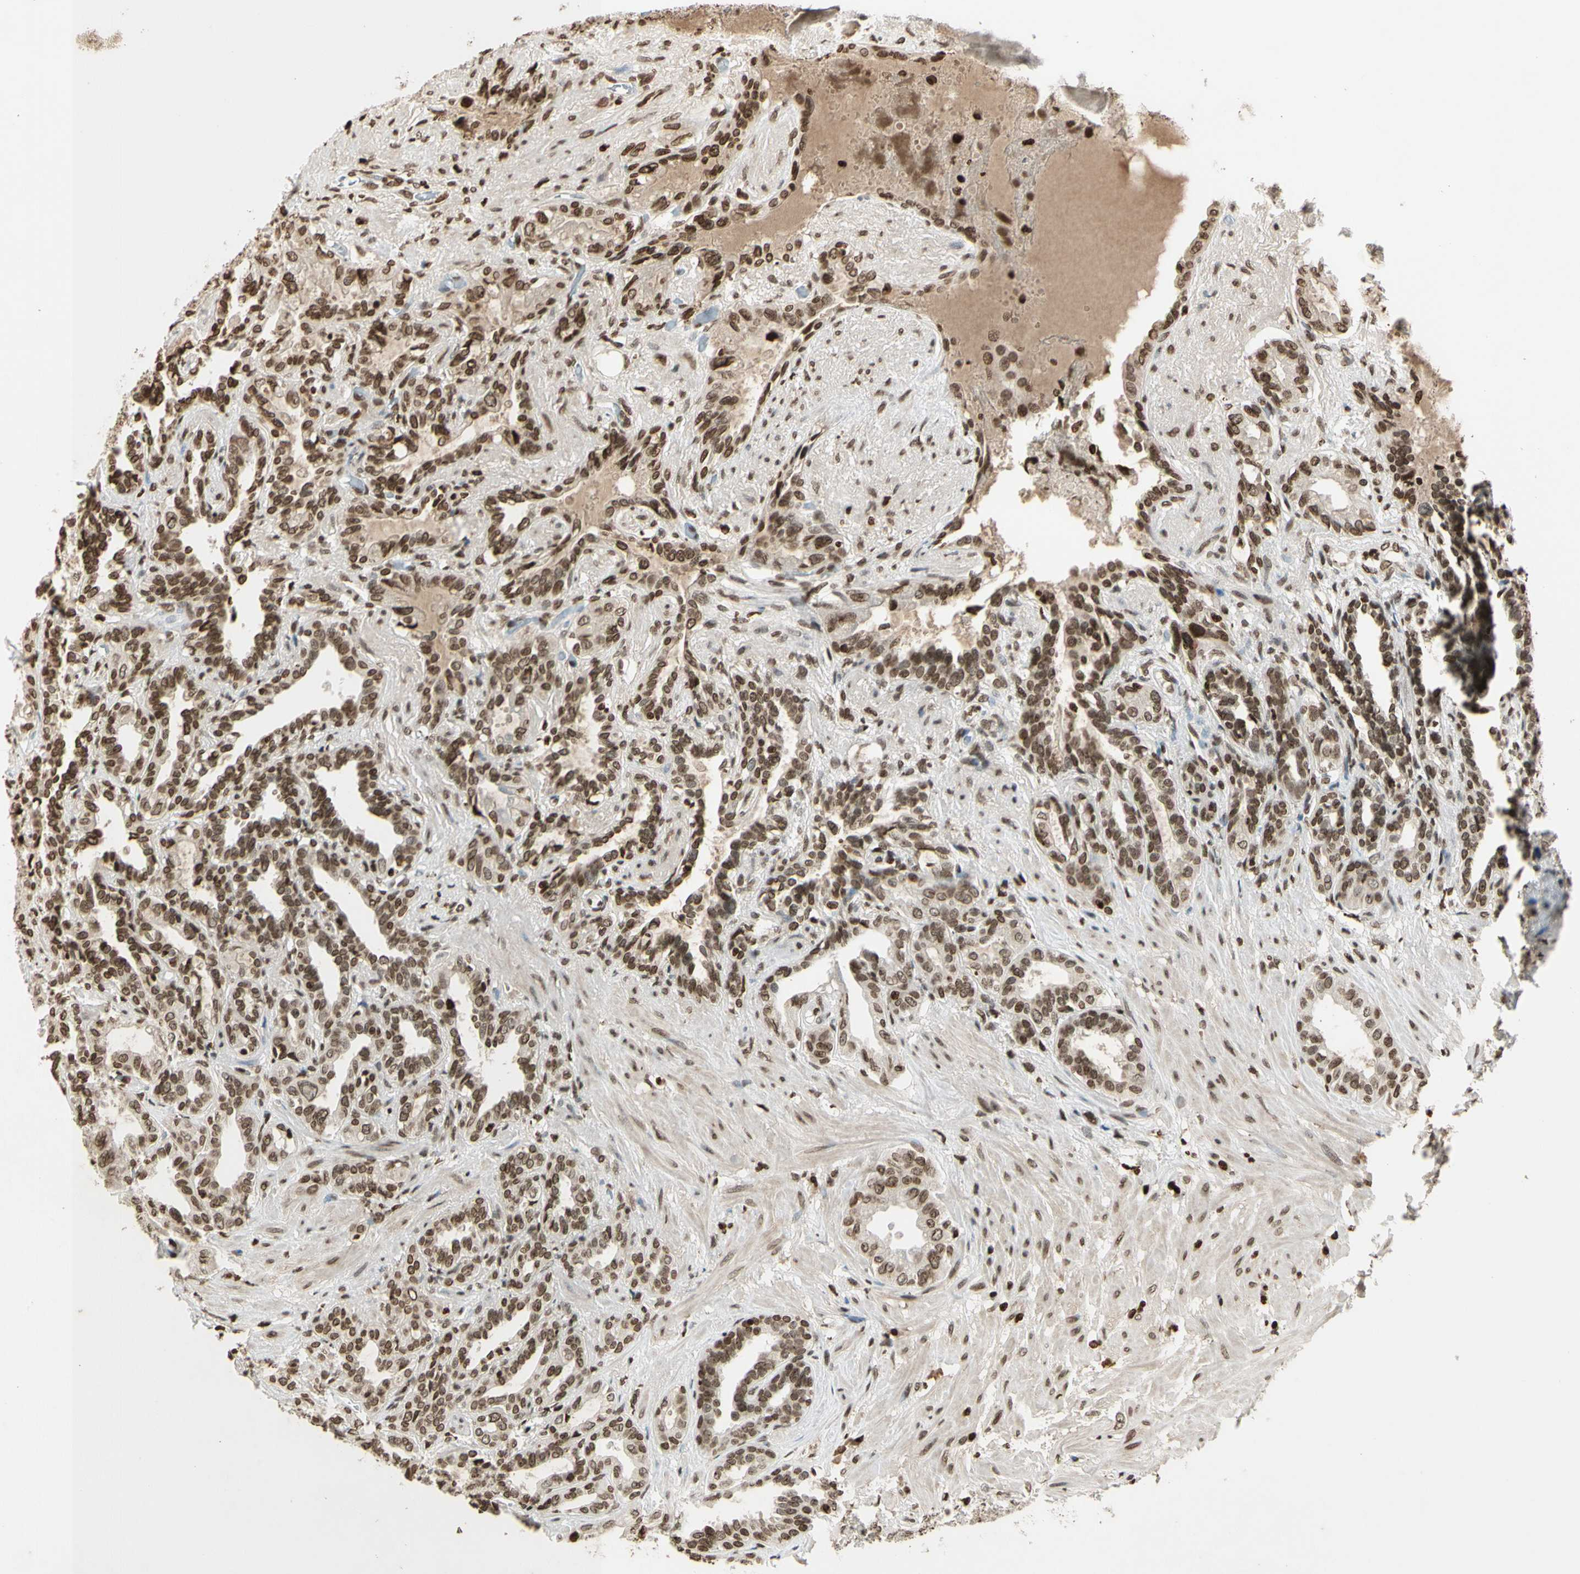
{"staining": {"intensity": "strong", "quantity": ">75%", "location": "nuclear"}, "tissue": "seminal vesicle", "cell_type": "Glandular cells", "image_type": "normal", "snomed": [{"axis": "morphology", "description": "Normal tissue, NOS"}, {"axis": "topography", "description": "Seminal veicle"}], "caption": "Benign seminal vesicle was stained to show a protein in brown. There is high levels of strong nuclear expression in about >75% of glandular cells.", "gene": "RORA", "patient": {"sex": "male", "age": 61}}